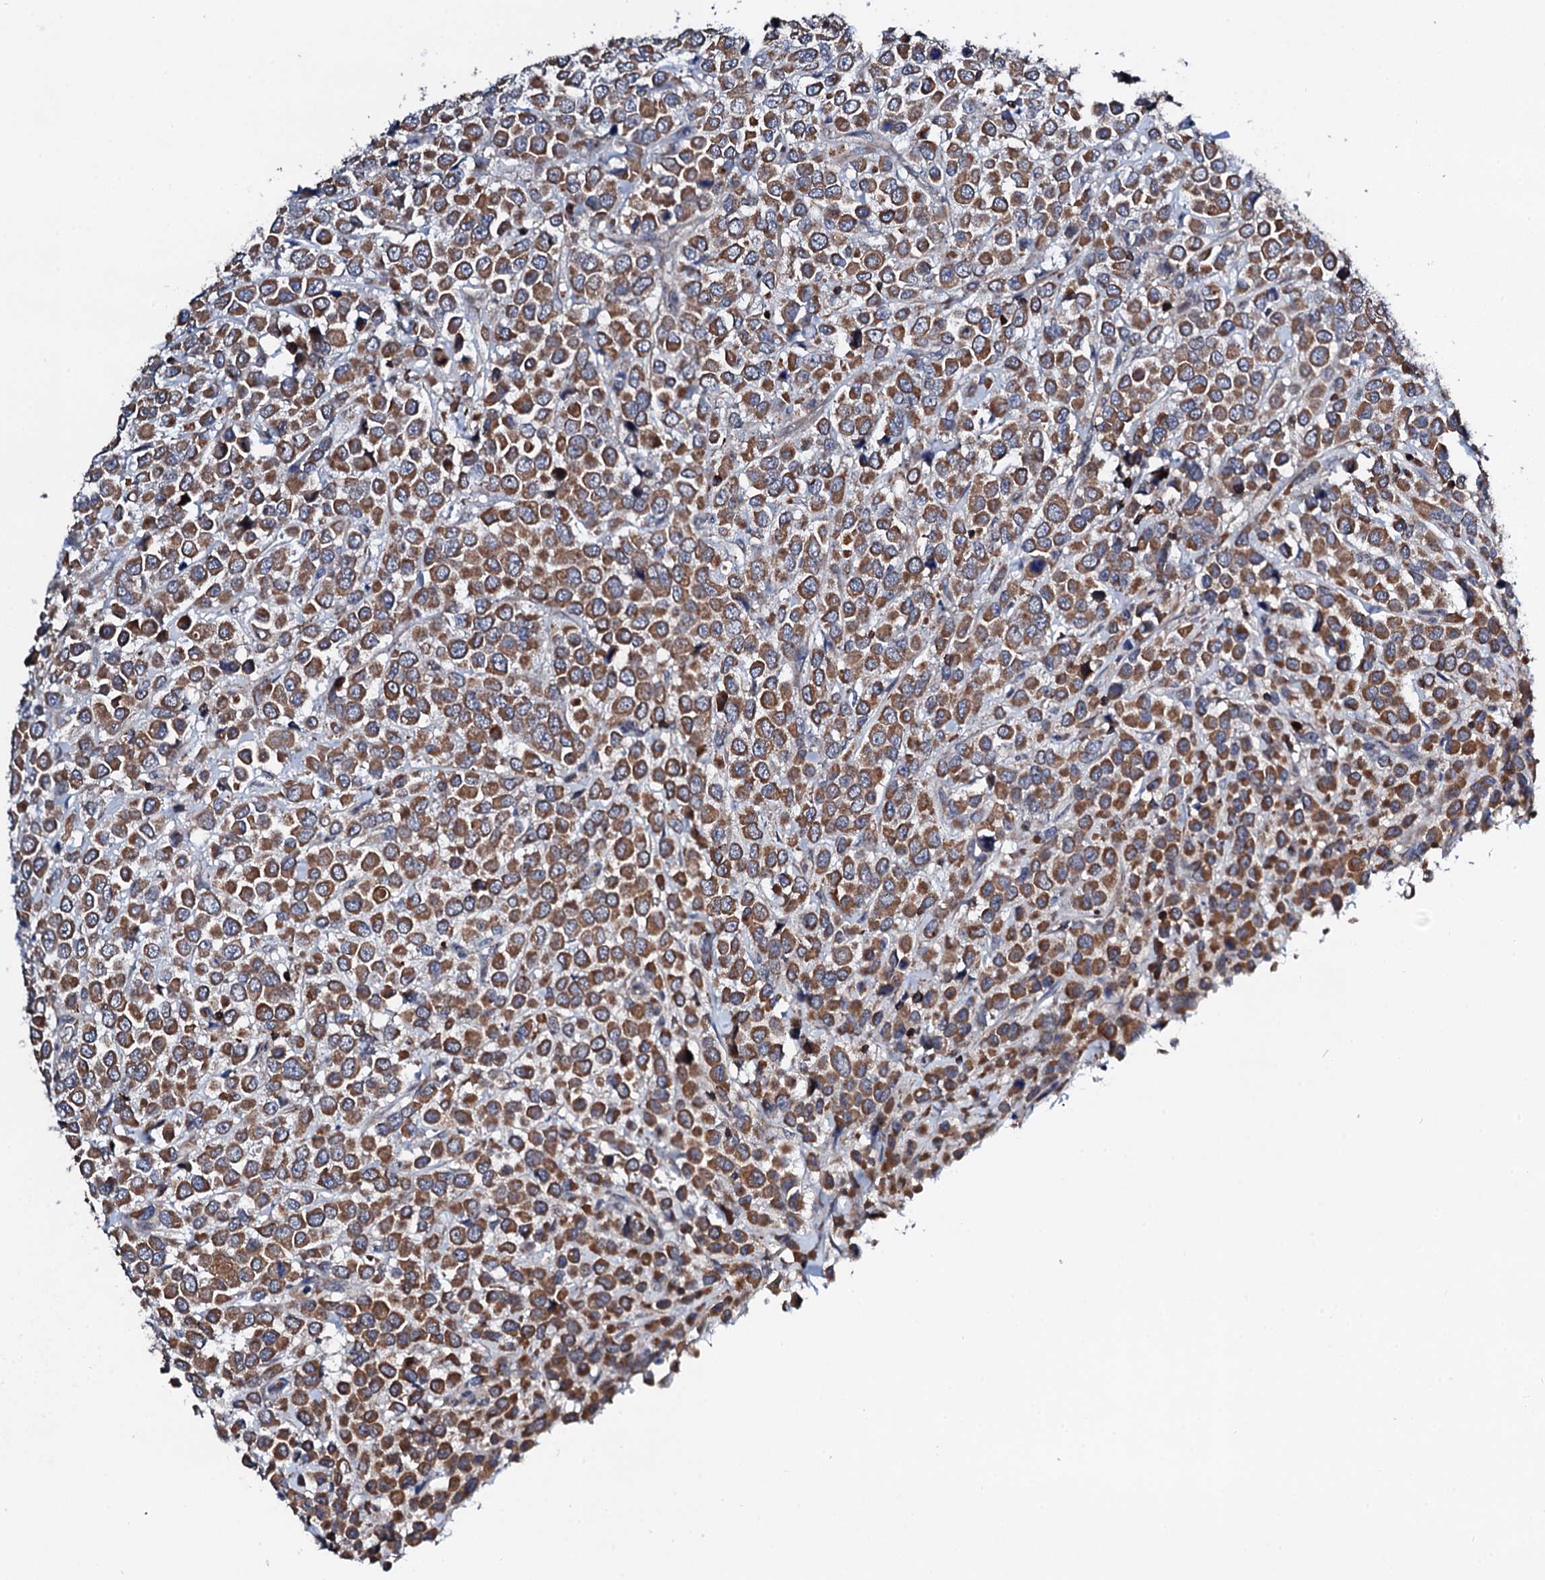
{"staining": {"intensity": "moderate", "quantity": ">75%", "location": "cytoplasmic/membranous"}, "tissue": "breast cancer", "cell_type": "Tumor cells", "image_type": "cancer", "snomed": [{"axis": "morphology", "description": "Duct carcinoma"}, {"axis": "topography", "description": "Breast"}], "caption": "Tumor cells reveal medium levels of moderate cytoplasmic/membranous positivity in about >75% of cells in breast cancer (invasive ductal carcinoma).", "gene": "COG4", "patient": {"sex": "female", "age": 61}}